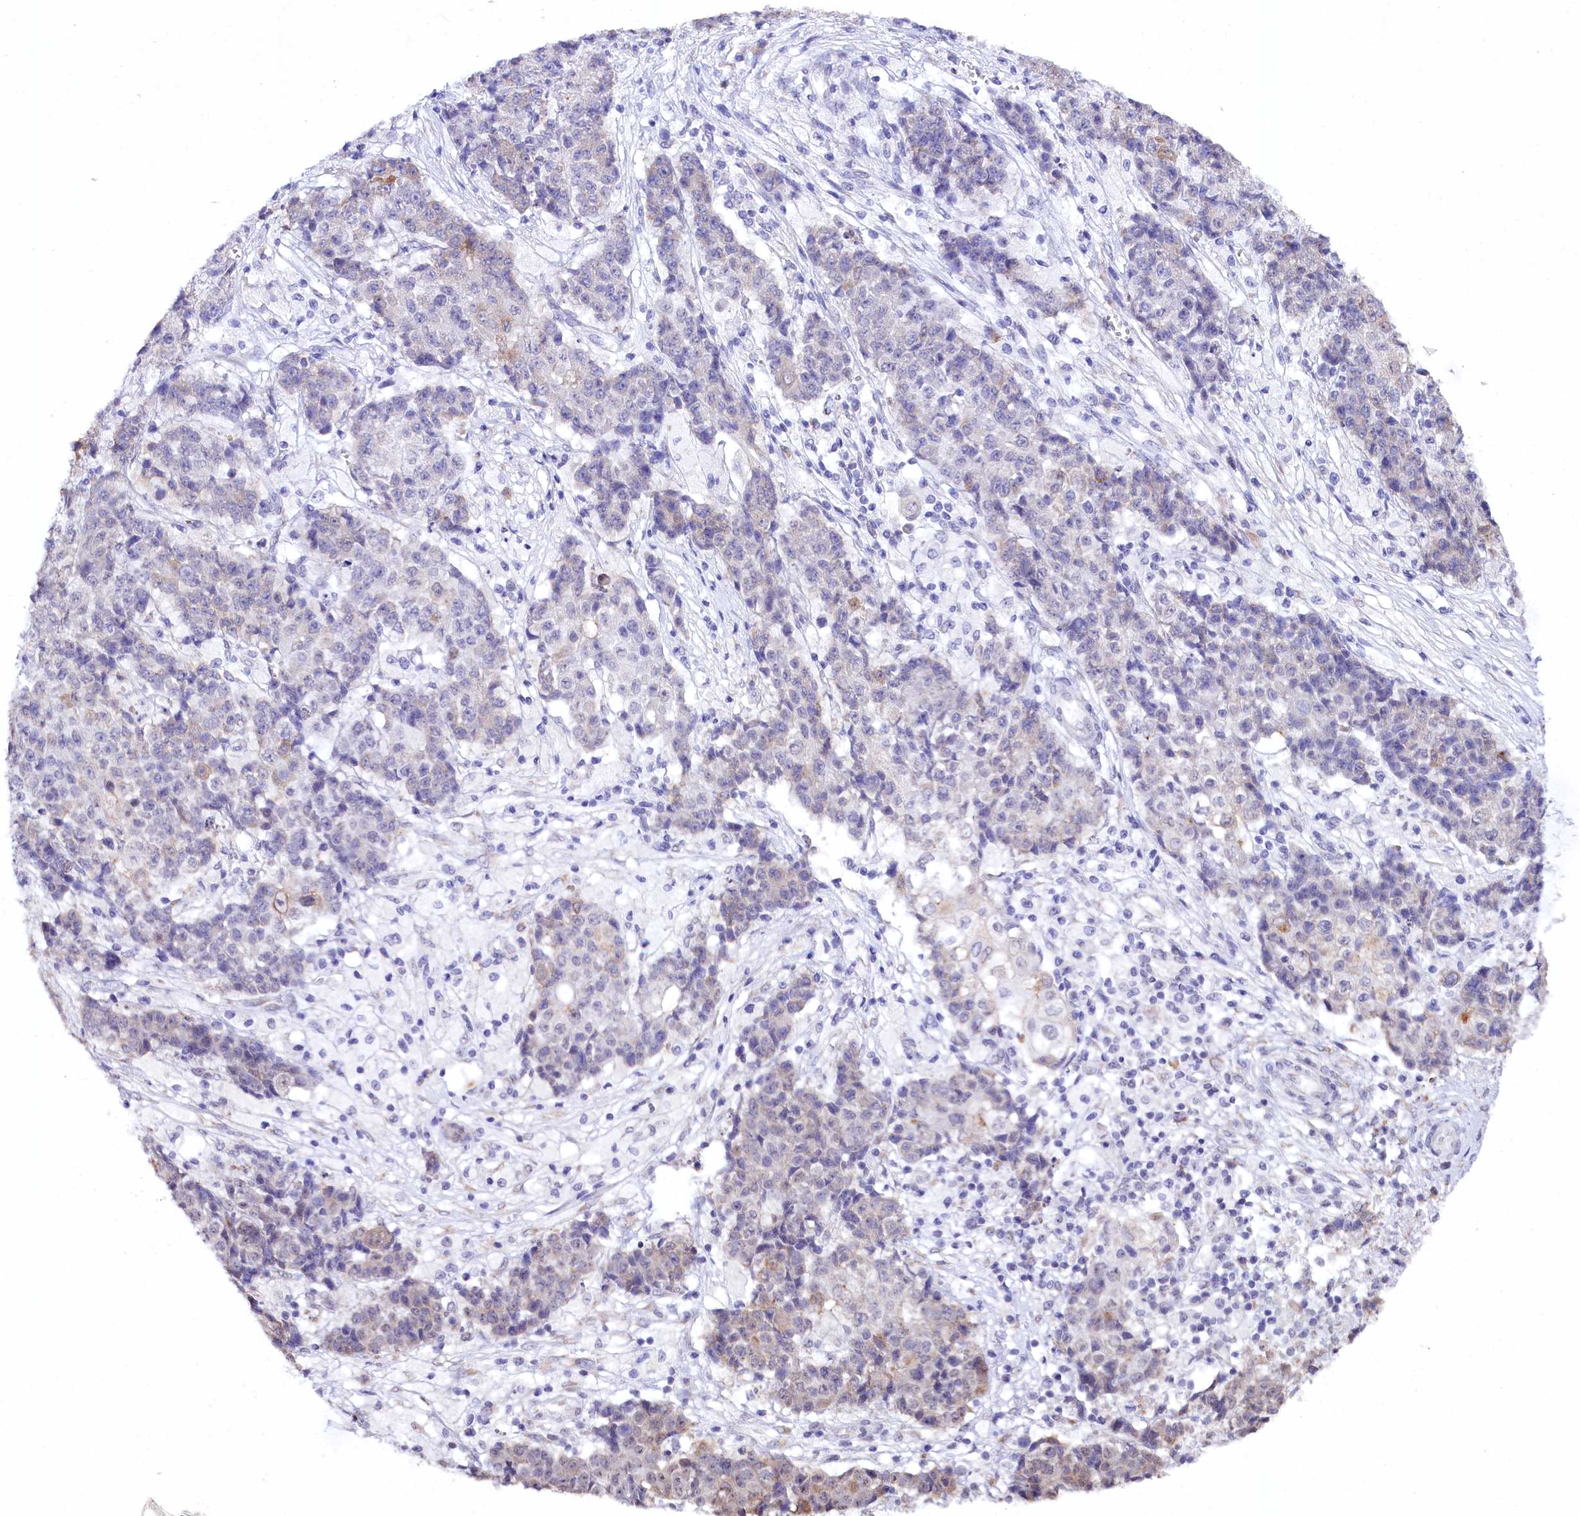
{"staining": {"intensity": "moderate", "quantity": "<25%", "location": "cytoplasmic/membranous"}, "tissue": "ovarian cancer", "cell_type": "Tumor cells", "image_type": "cancer", "snomed": [{"axis": "morphology", "description": "Carcinoma, endometroid"}, {"axis": "topography", "description": "Ovary"}], "caption": "DAB (3,3'-diaminobenzidine) immunohistochemical staining of endometroid carcinoma (ovarian) exhibits moderate cytoplasmic/membranous protein staining in approximately <25% of tumor cells.", "gene": "SPATS2", "patient": {"sex": "female", "age": 42}}